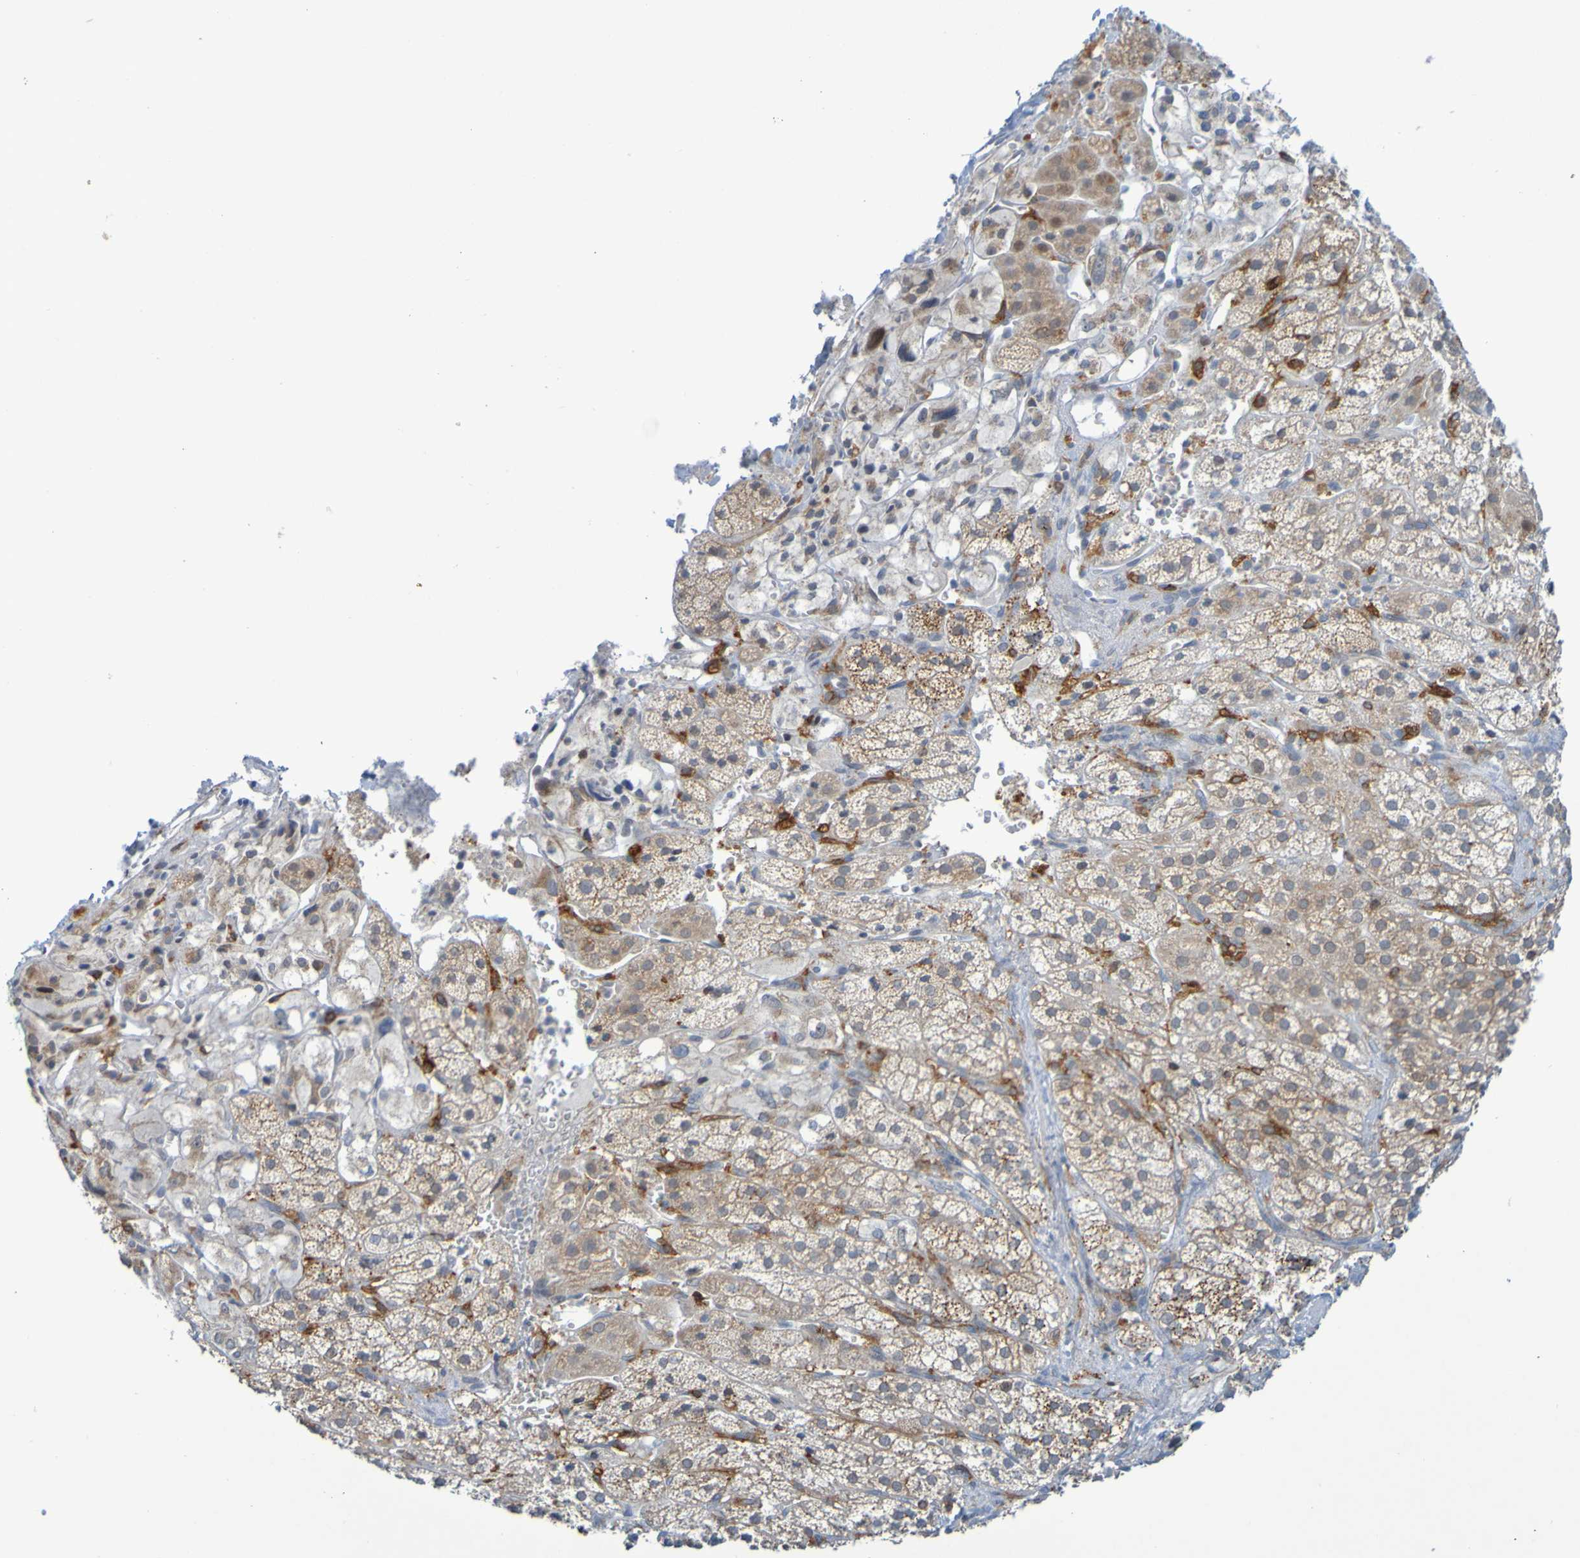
{"staining": {"intensity": "weak", "quantity": ">75%", "location": "cytoplasmic/membranous"}, "tissue": "adrenal gland", "cell_type": "Glandular cells", "image_type": "normal", "snomed": [{"axis": "morphology", "description": "Normal tissue, NOS"}, {"axis": "topography", "description": "Adrenal gland"}], "caption": "A histopathology image of human adrenal gland stained for a protein displays weak cytoplasmic/membranous brown staining in glandular cells. Using DAB (brown) and hematoxylin (blue) stains, captured at high magnification using brightfield microscopy.", "gene": "LILRB5", "patient": {"sex": "male", "age": 56}}